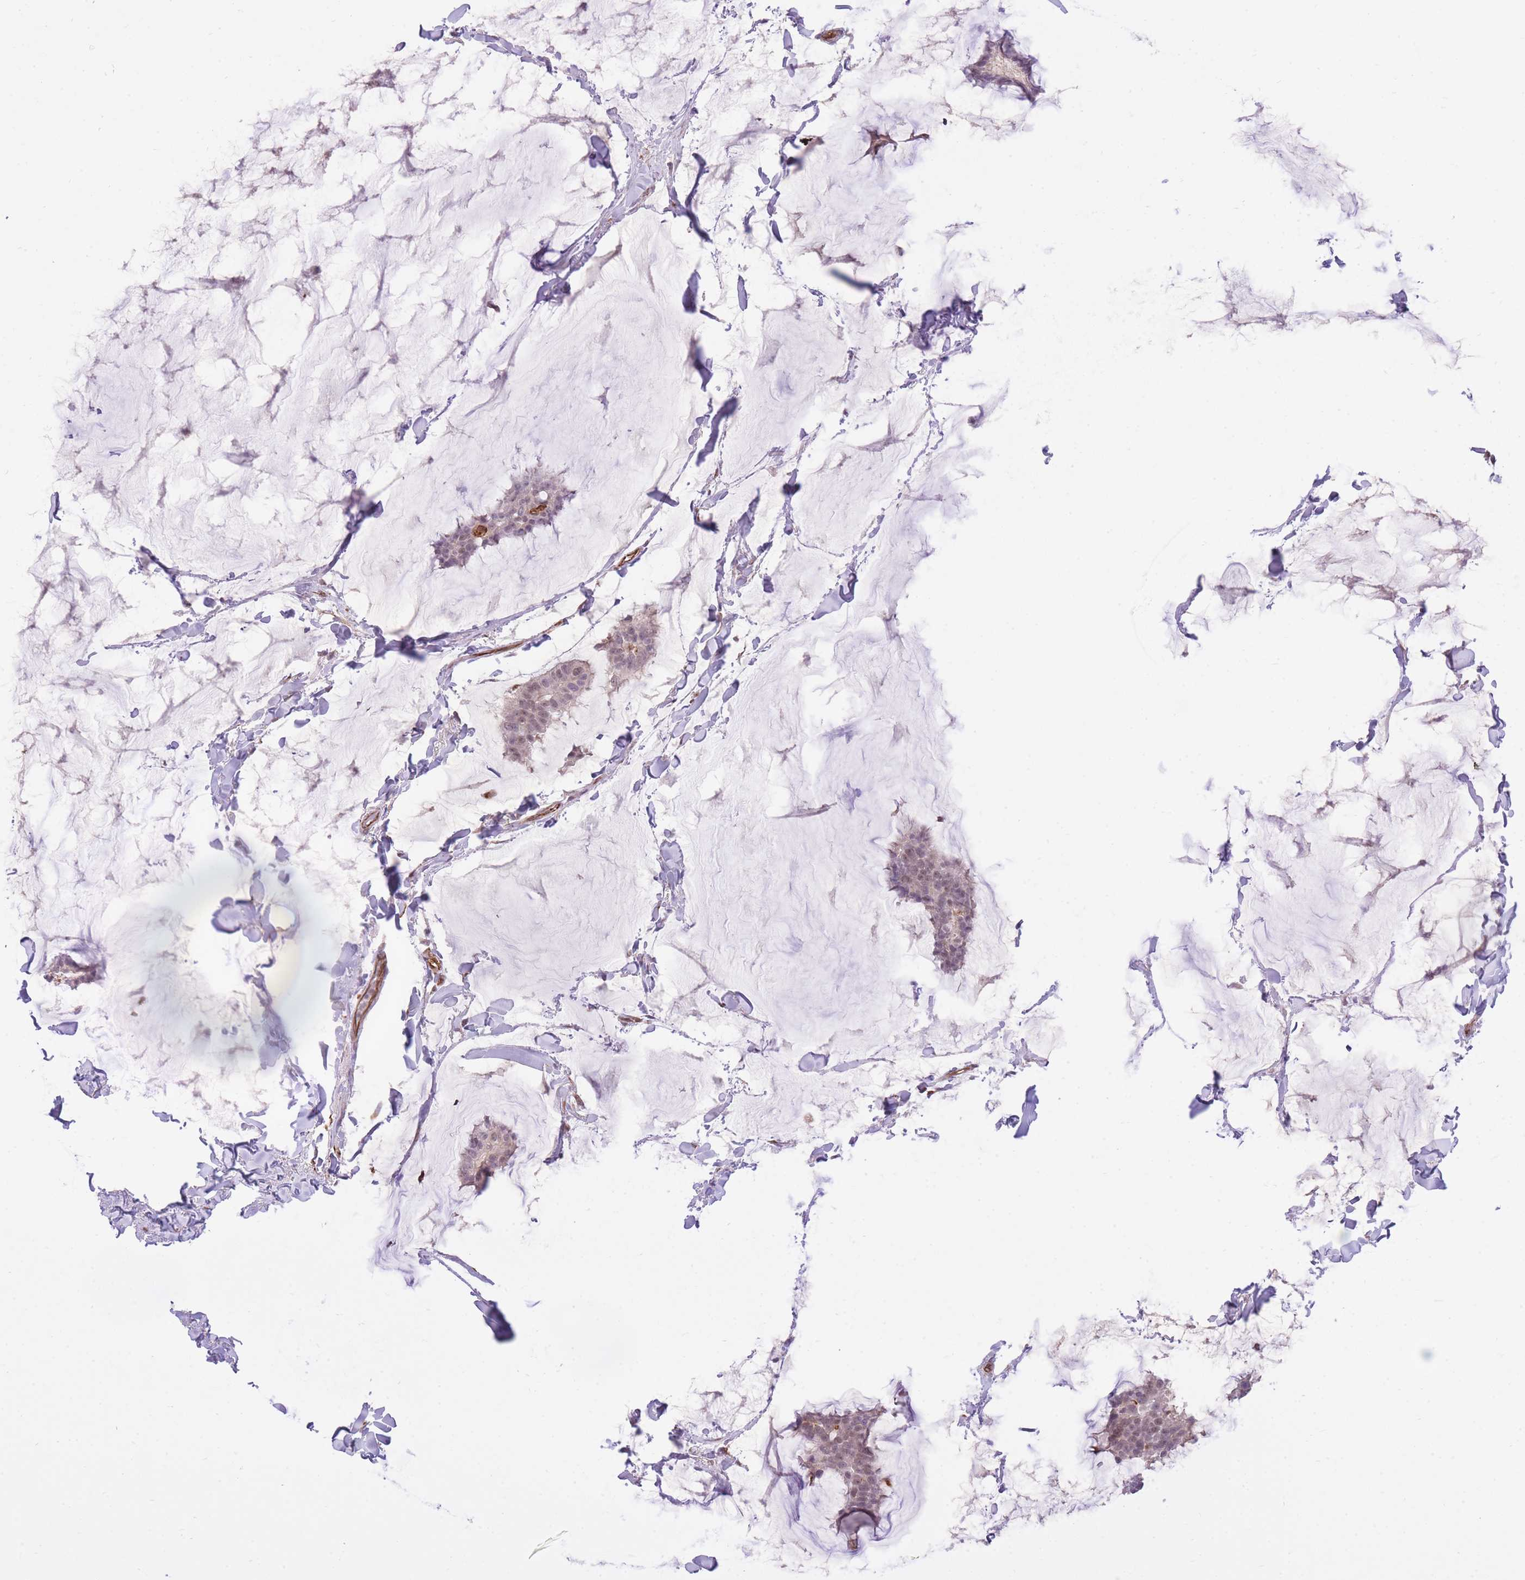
{"staining": {"intensity": "weak", "quantity": "<25%", "location": "nuclear"}, "tissue": "breast cancer", "cell_type": "Tumor cells", "image_type": "cancer", "snomed": [{"axis": "morphology", "description": "Duct carcinoma"}, {"axis": "topography", "description": "Breast"}], "caption": "Immunohistochemistry (IHC) image of human breast cancer stained for a protein (brown), which shows no positivity in tumor cells.", "gene": "ELL", "patient": {"sex": "female", "age": 93}}